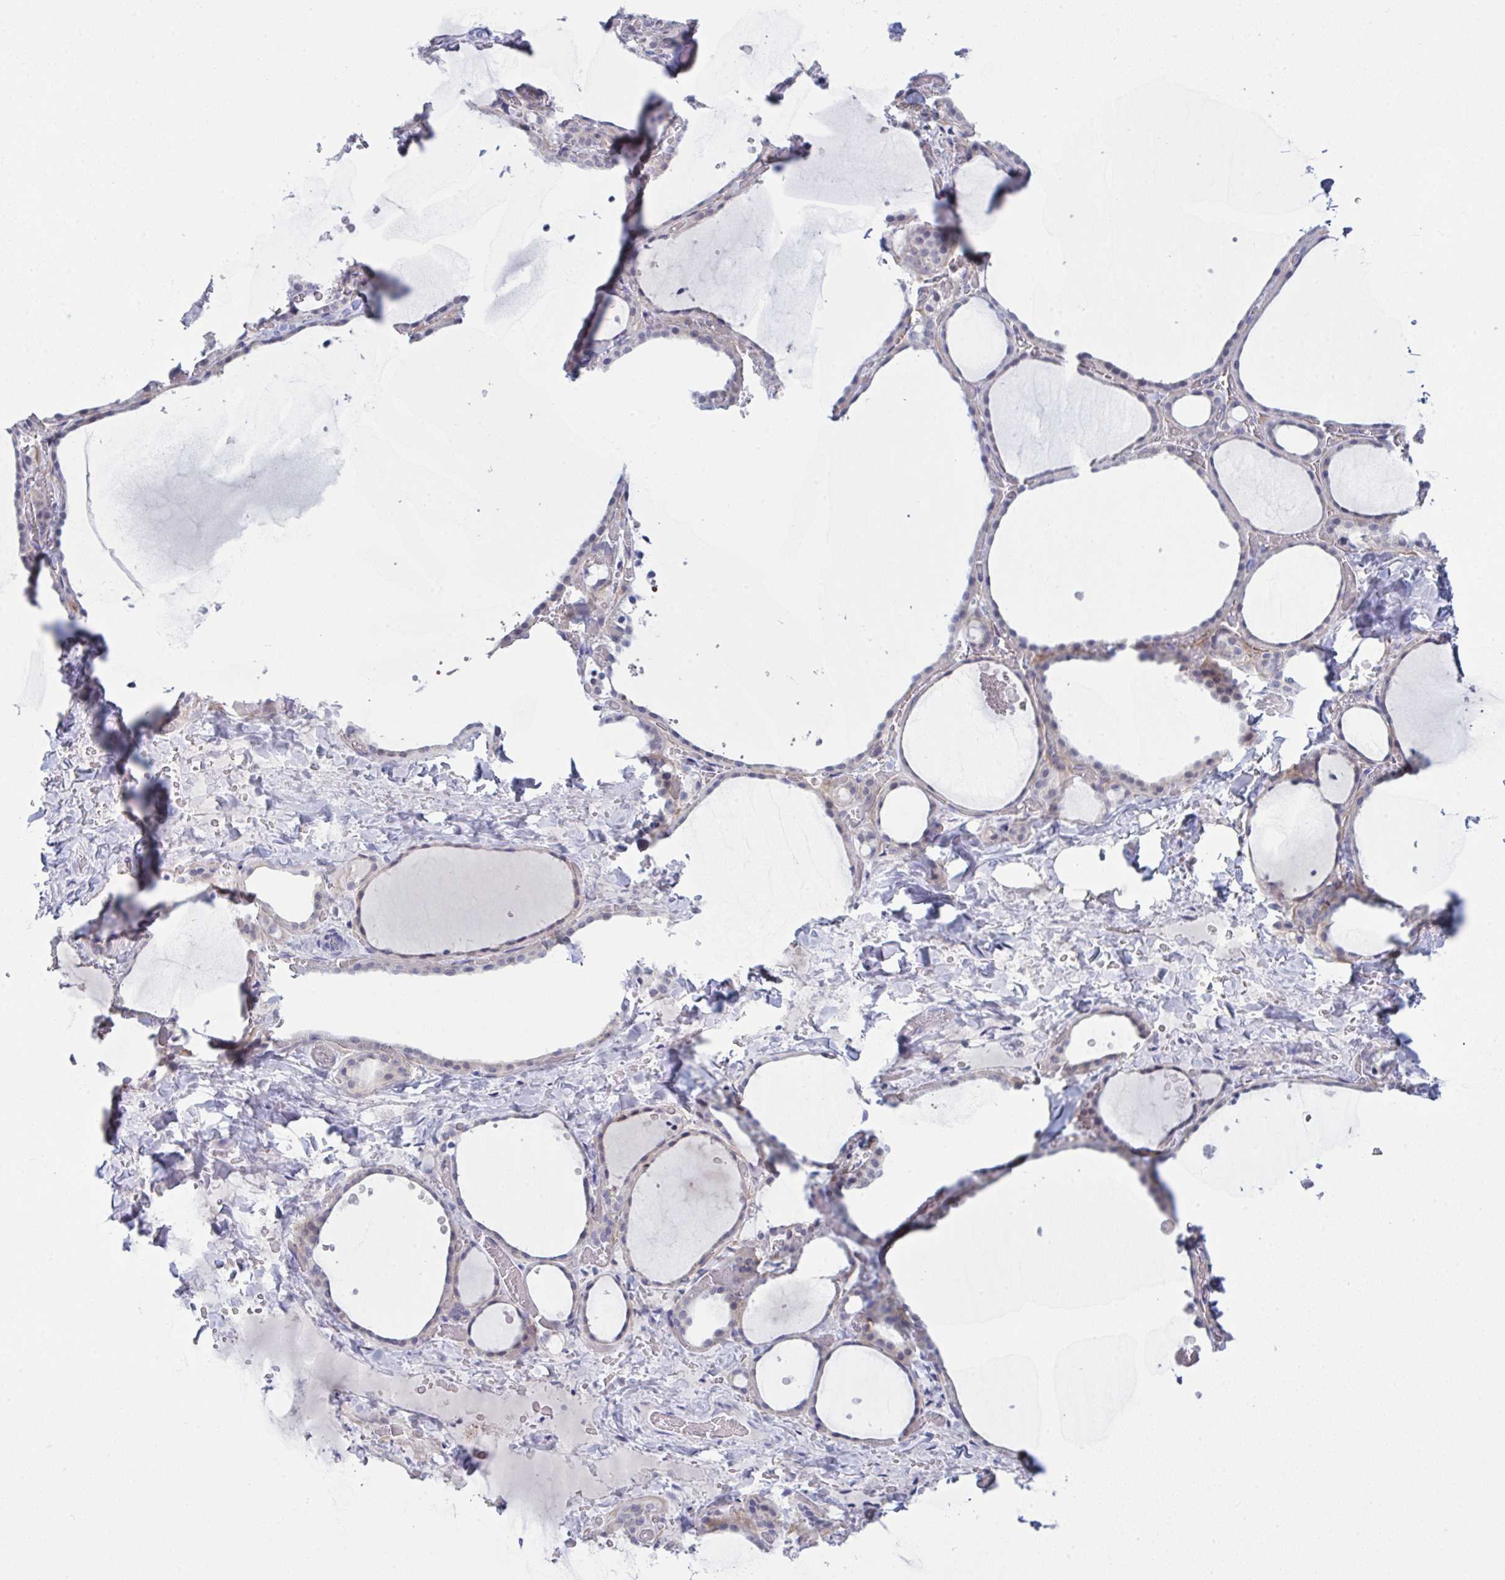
{"staining": {"intensity": "weak", "quantity": "<25%", "location": "cytoplasmic/membranous"}, "tissue": "thyroid gland", "cell_type": "Glandular cells", "image_type": "normal", "snomed": [{"axis": "morphology", "description": "Normal tissue, NOS"}, {"axis": "topography", "description": "Thyroid gland"}], "caption": "IHC micrograph of normal human thyroid gland stained for a protein (brown), which shows no staining in glandular cells.", "gene": "TENT5D", "patient": {"sex": "female", "age": 36}}